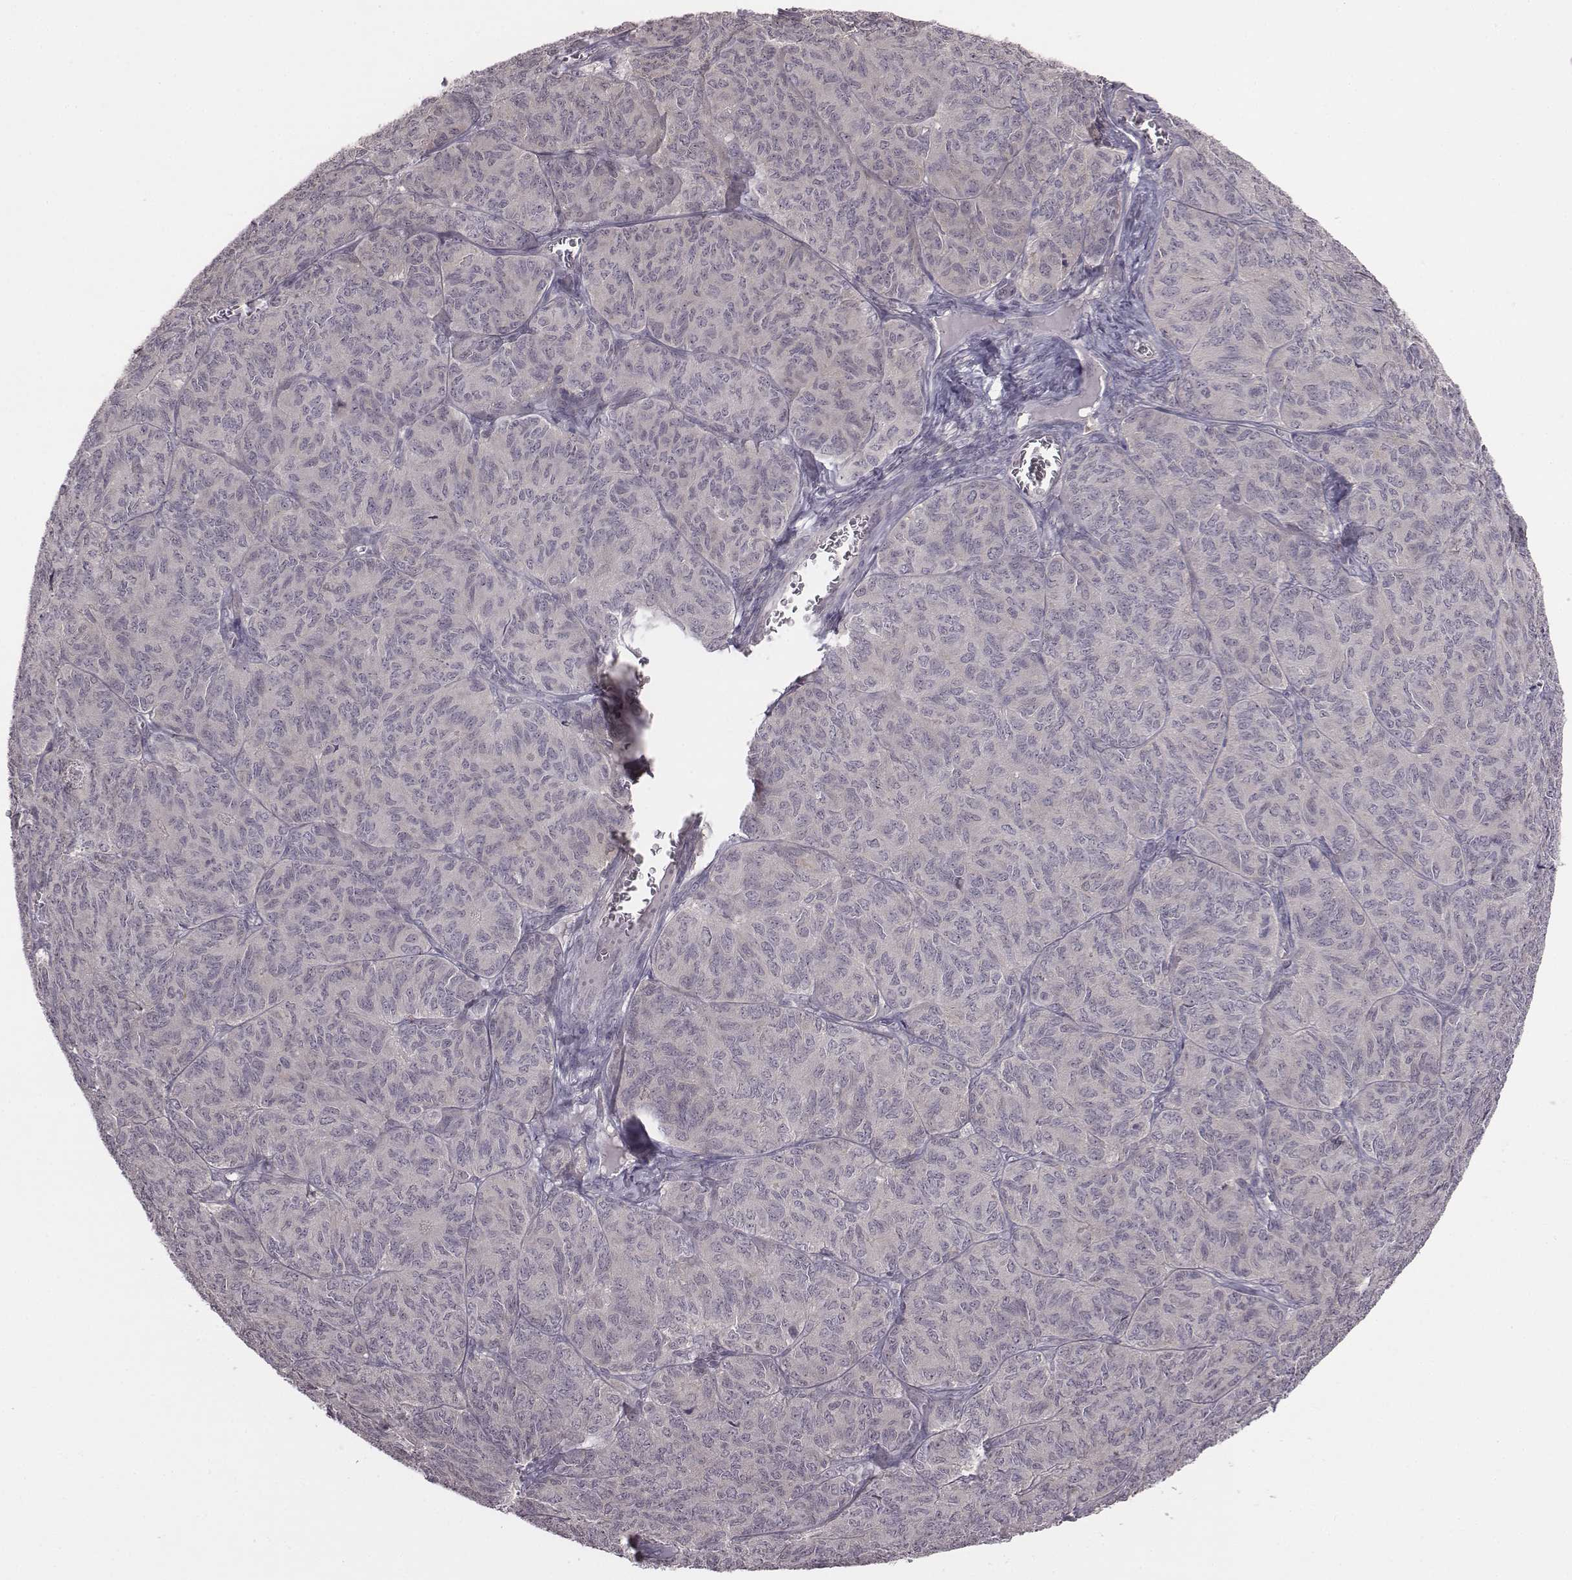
{"staining": {"intensity": "negative", "quantity": "none", "location": "none"}, "tissue": "ovarian cancer", "cell_type": "Tumor cells", "image_type": "cancer", "snomed": [{"axis": "morphology", "description": "Carcinoma, endometroid"}, {"axis": "topography", "description": "Ovary"}], "caption": "This is an immunohistochemistry photomicrograph of human endometroid carcinoma (ovarian). There is no staining in tumor cells.", "gene": "BICDL1", "patient": {"sex": "female", "age": 80}}